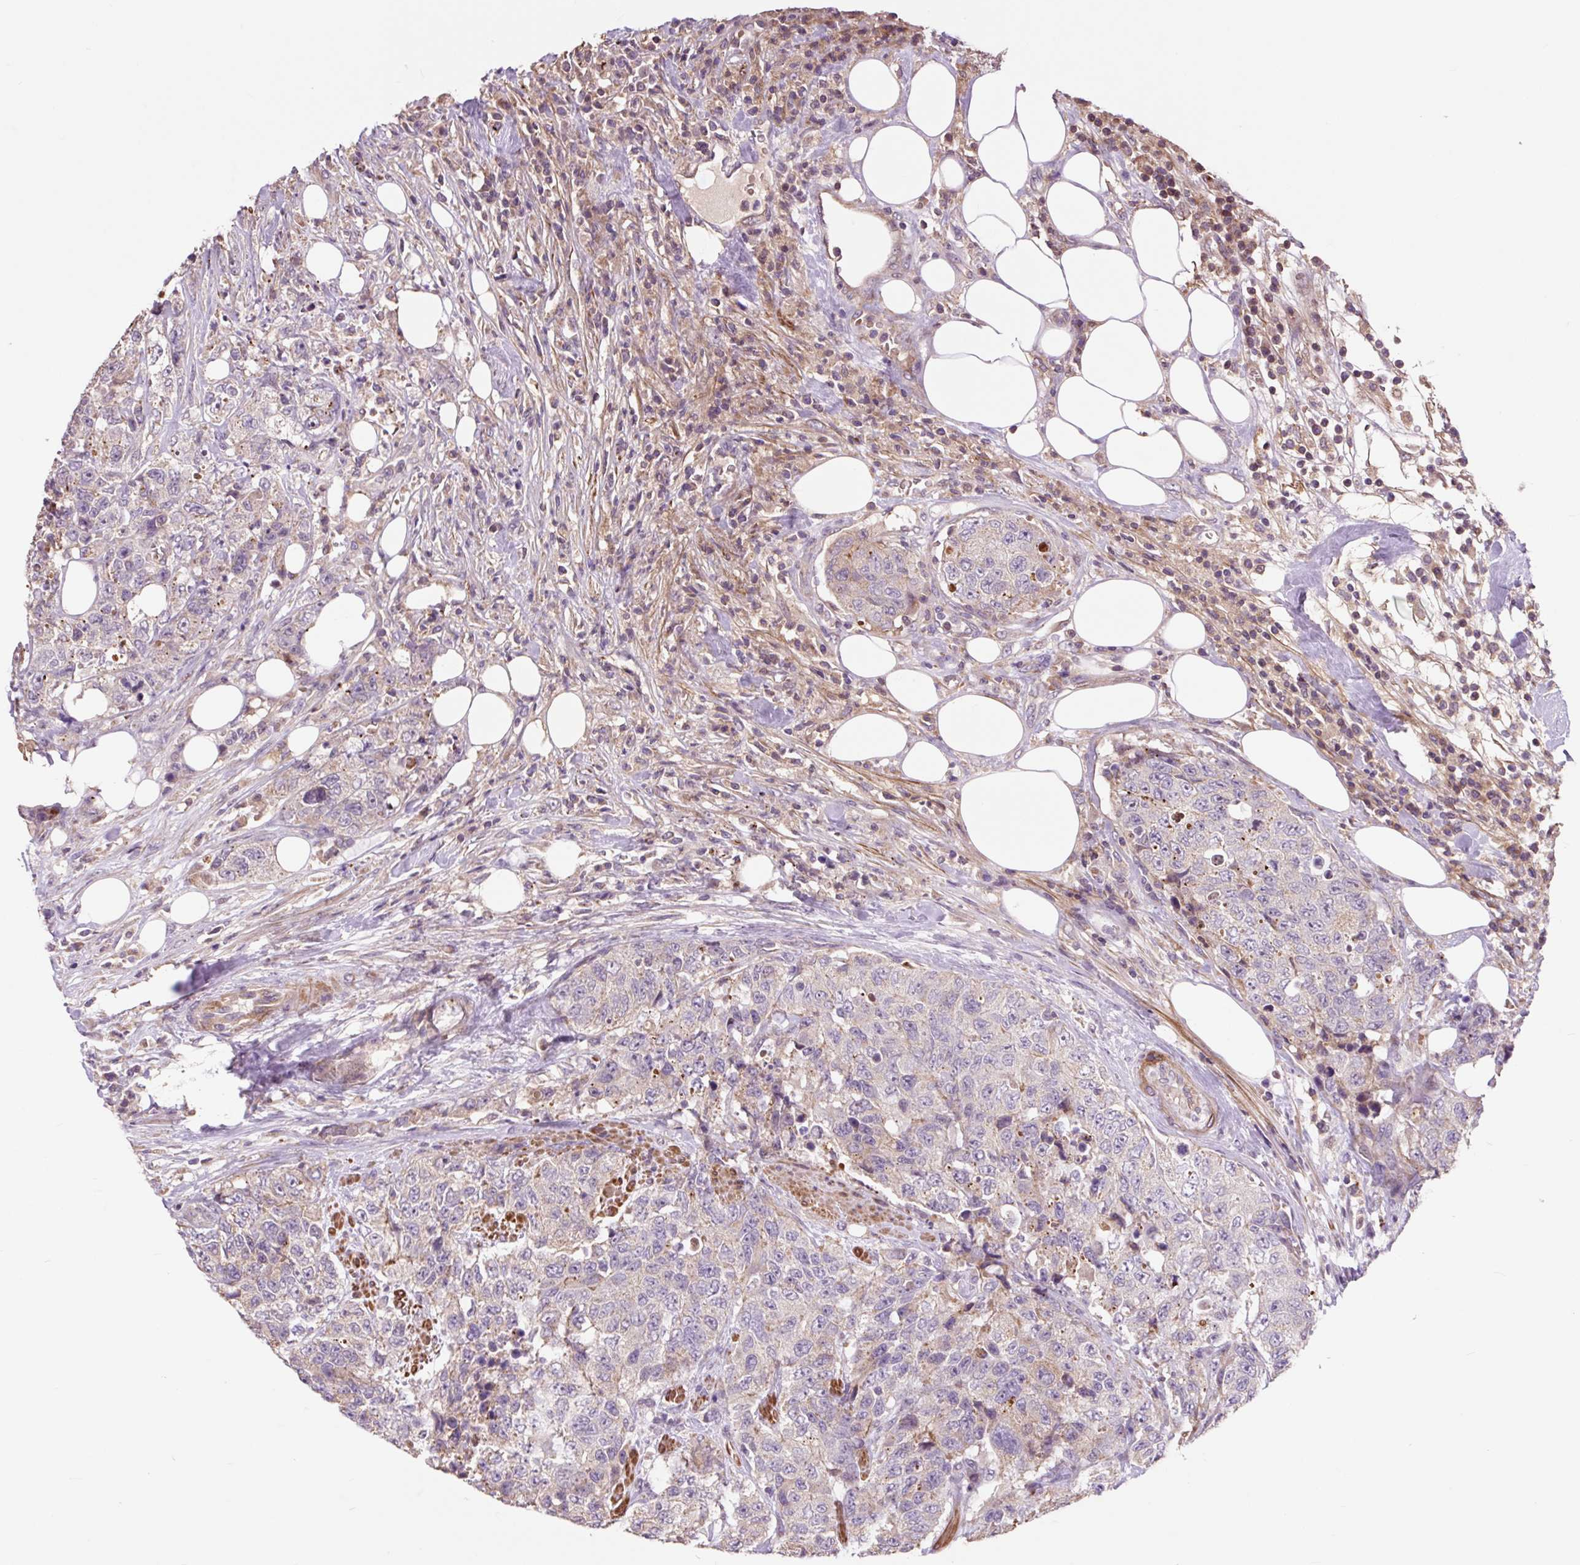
{"staining": {"intensity": "weak", "quantity": "<25%", "location": "cytoplasmic/membranous"}, "tissue": "urothelial cancer", "cell_type": "Tumor cells", "image_type": "cancer", "snomed": [{"axis": "morphology", "description": "Urothelial carcinoma, High grade"}, {"axis": "topography", "description": "Urinary bladder"}], "caption": "IHC micrograph of urothelial carcinoma (high-grade) stained for a protein (brown), which displays no positivity in tumor cells.", "gene": "PRIMPOL", "patient": {"sex": "female", "age": 78}}